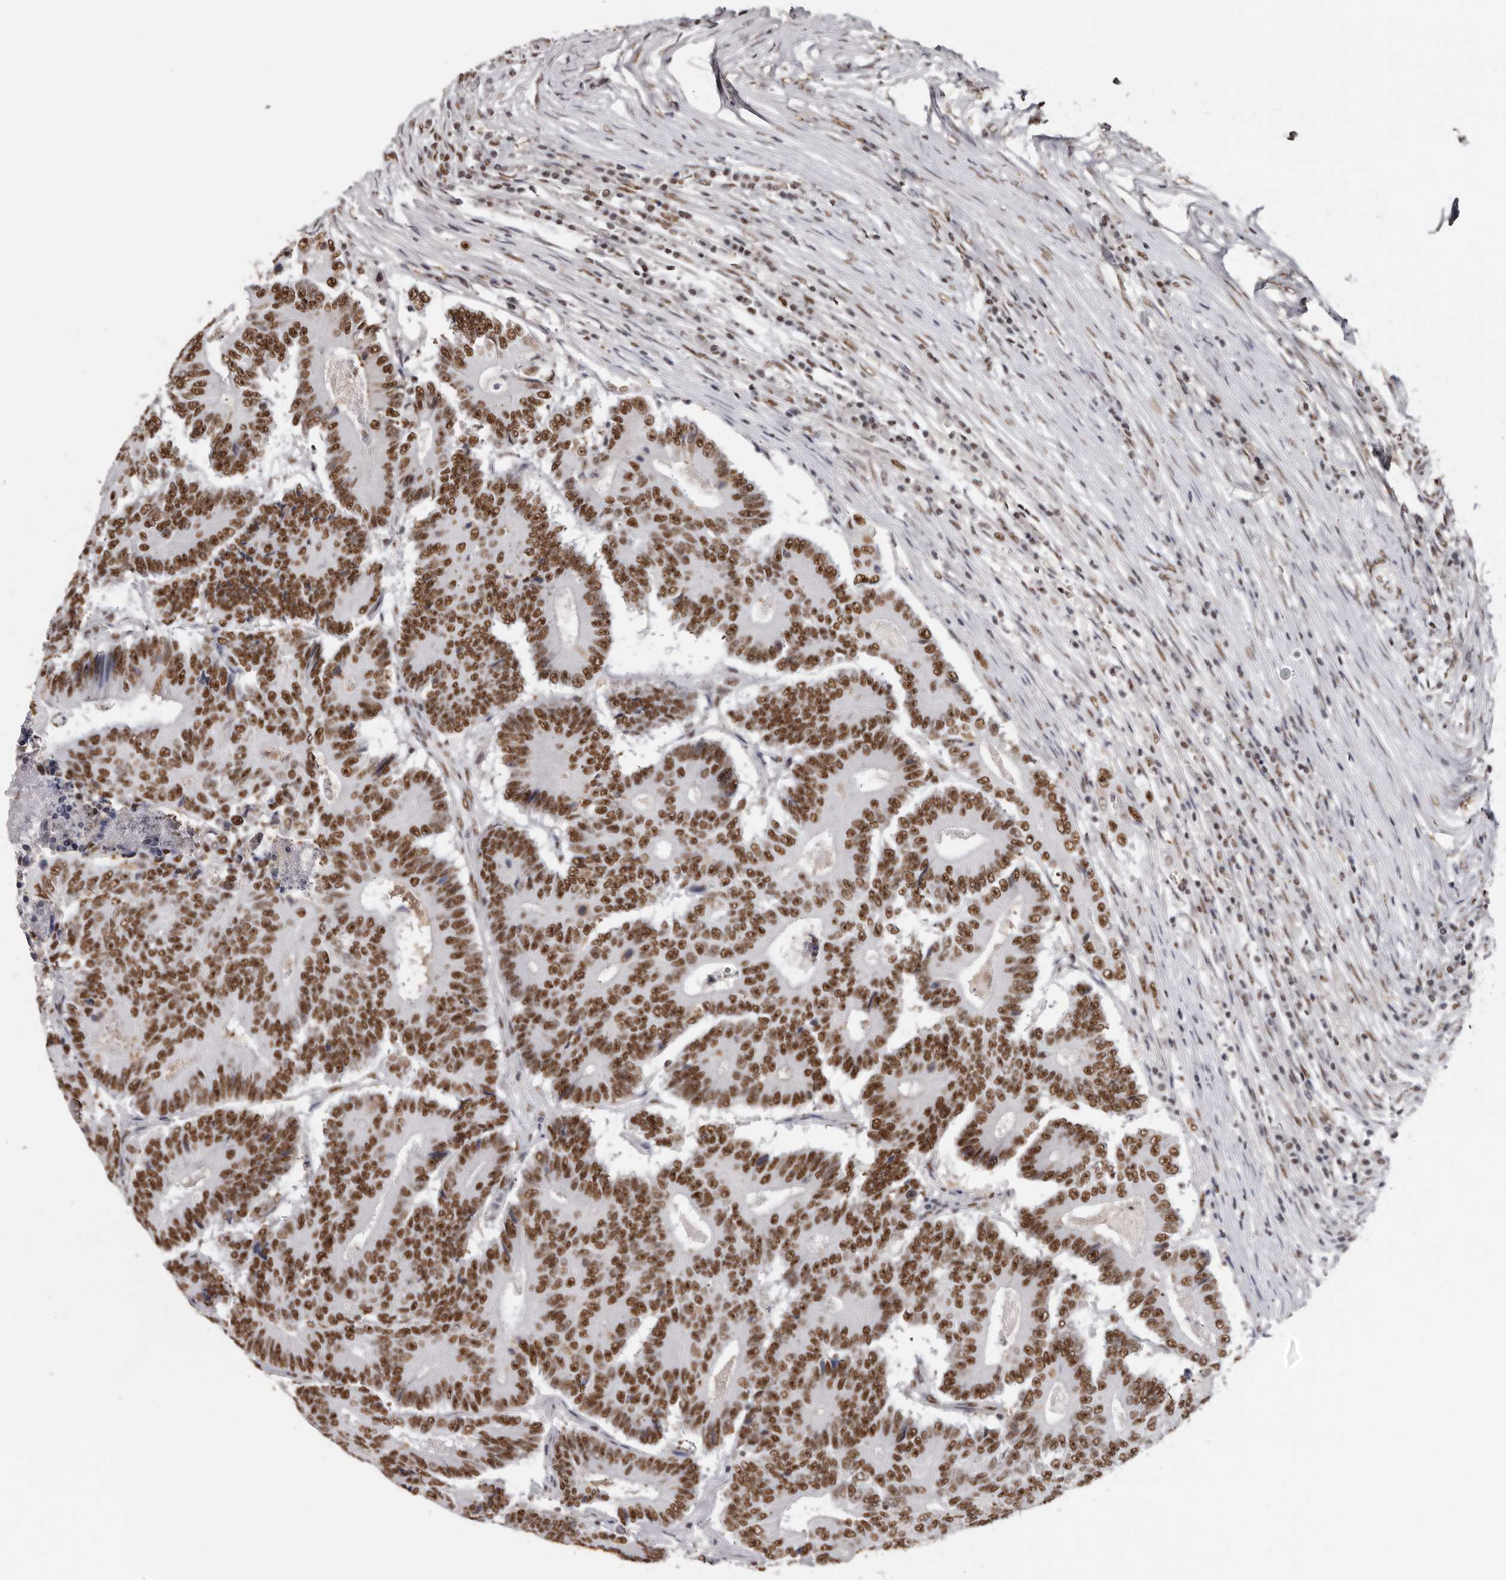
{"staining": {"intensity": "strong", "quantity": ">75%", "location": "nuclear"}, "tissue": "colorectal cancer", "cell_type": "Tumor cells", "image_type": "cancer", "snomed": [{"axis": "morphology", "description": "Adenocarcinoma, NOS"}, {"axis": "topography", "description": "Colon"}], "caption": "The image exhibits immunohistochemical staining of colorectal cancer. There is strong nuclear expression is present in about >75% of tumor cells.", "gene": "SCAF4", "patient": {"sex": "male", "age": 83}}